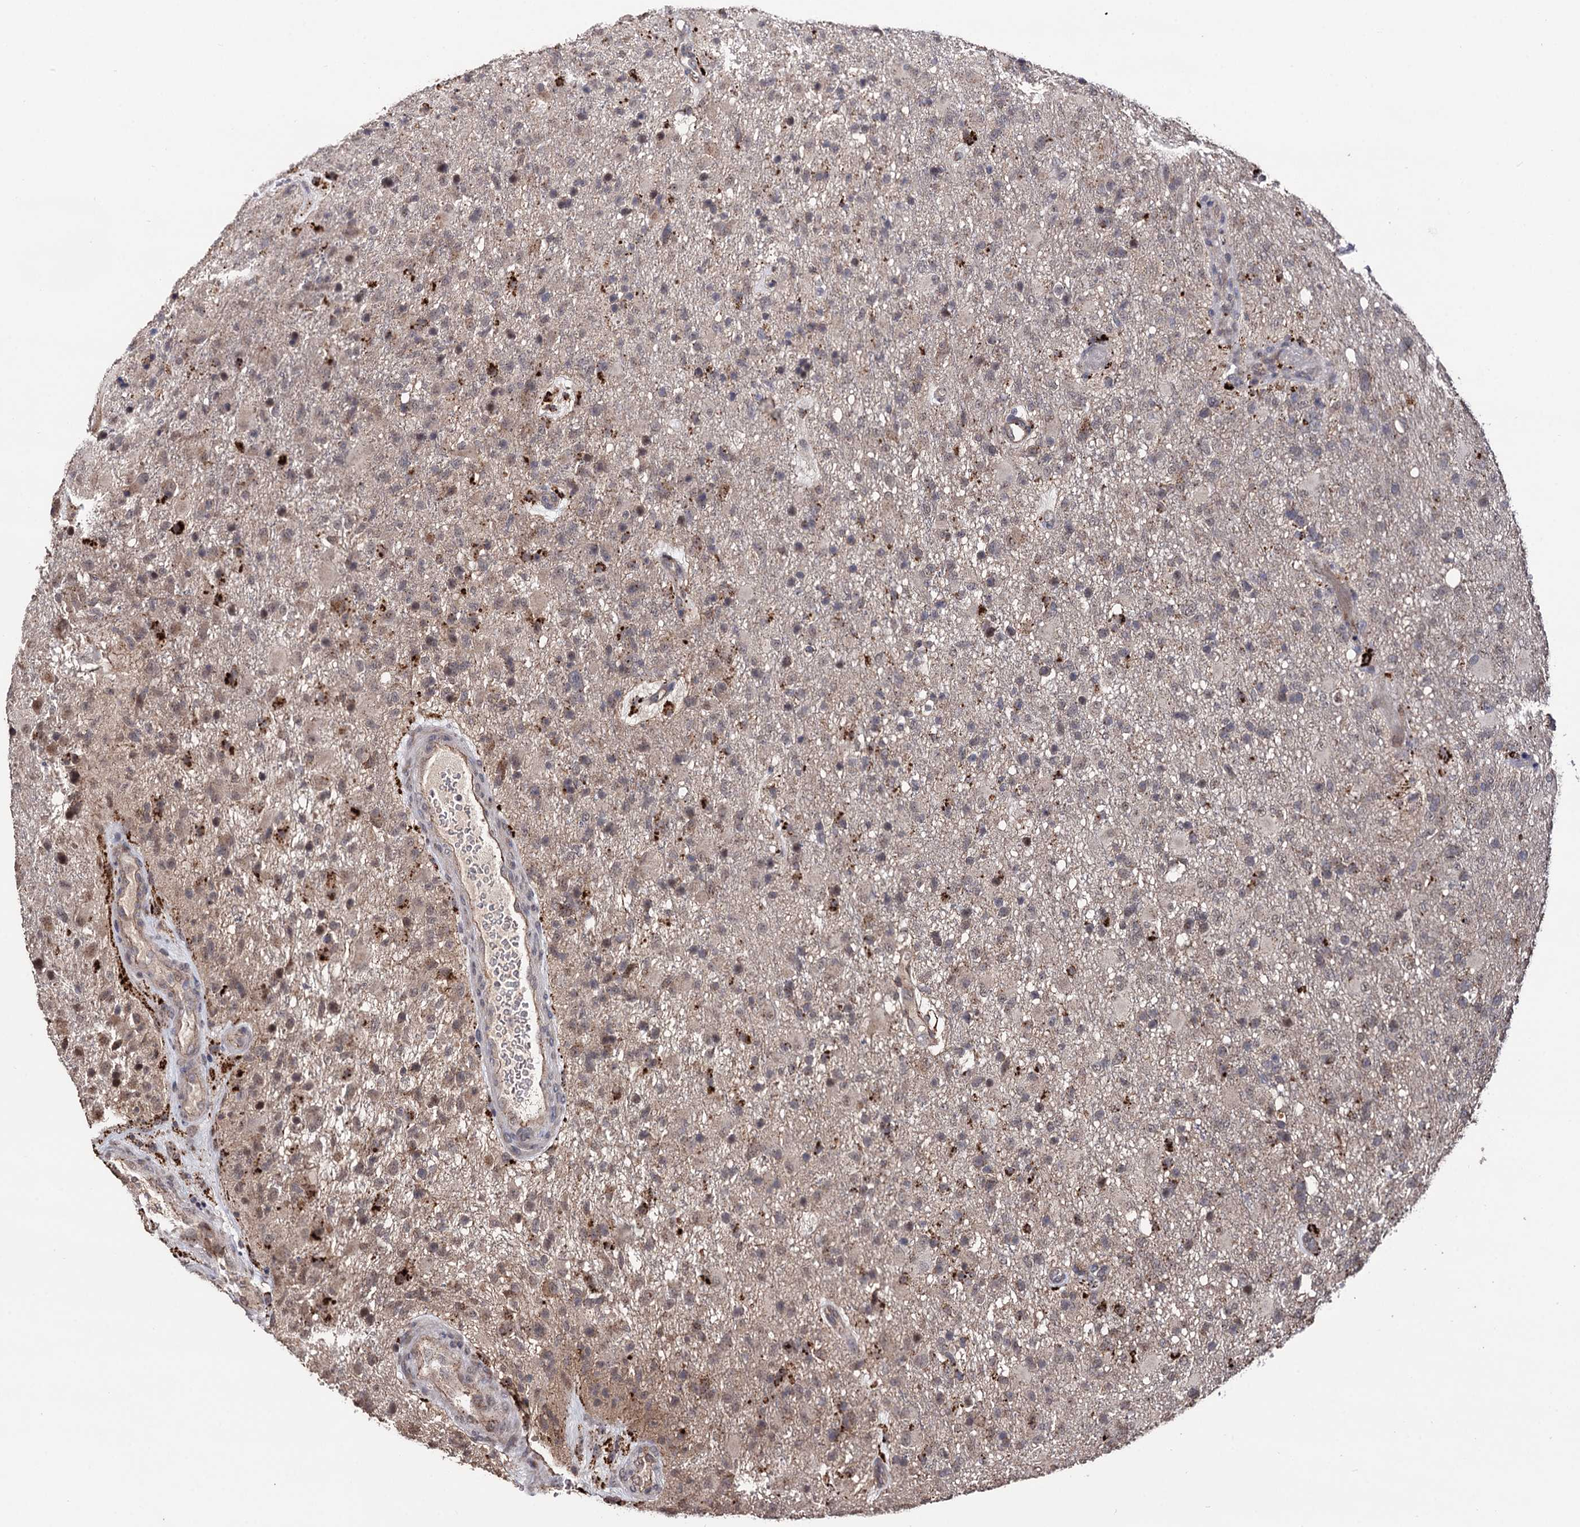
{"staining": {"intensity": "strong", "quantity": "<25%", "location": "cytoplasmic/membranous"}, "tissue": "glioma", "cell_type": "Tumor cells", "image_type": "cancer", "snomed": [{"axis": "morphology", "description": "Glioma, malignant, High grade"}, {"axis": "topography", "description": "Brain"}], "caption": "High-grade glioma (malignant) tissue demonstrates strong cytoplasmic/membranous positivity in approximately <25% of tumor cells", "gene": "MICAL2", "patient": {"sex": "female", "age": 74}}